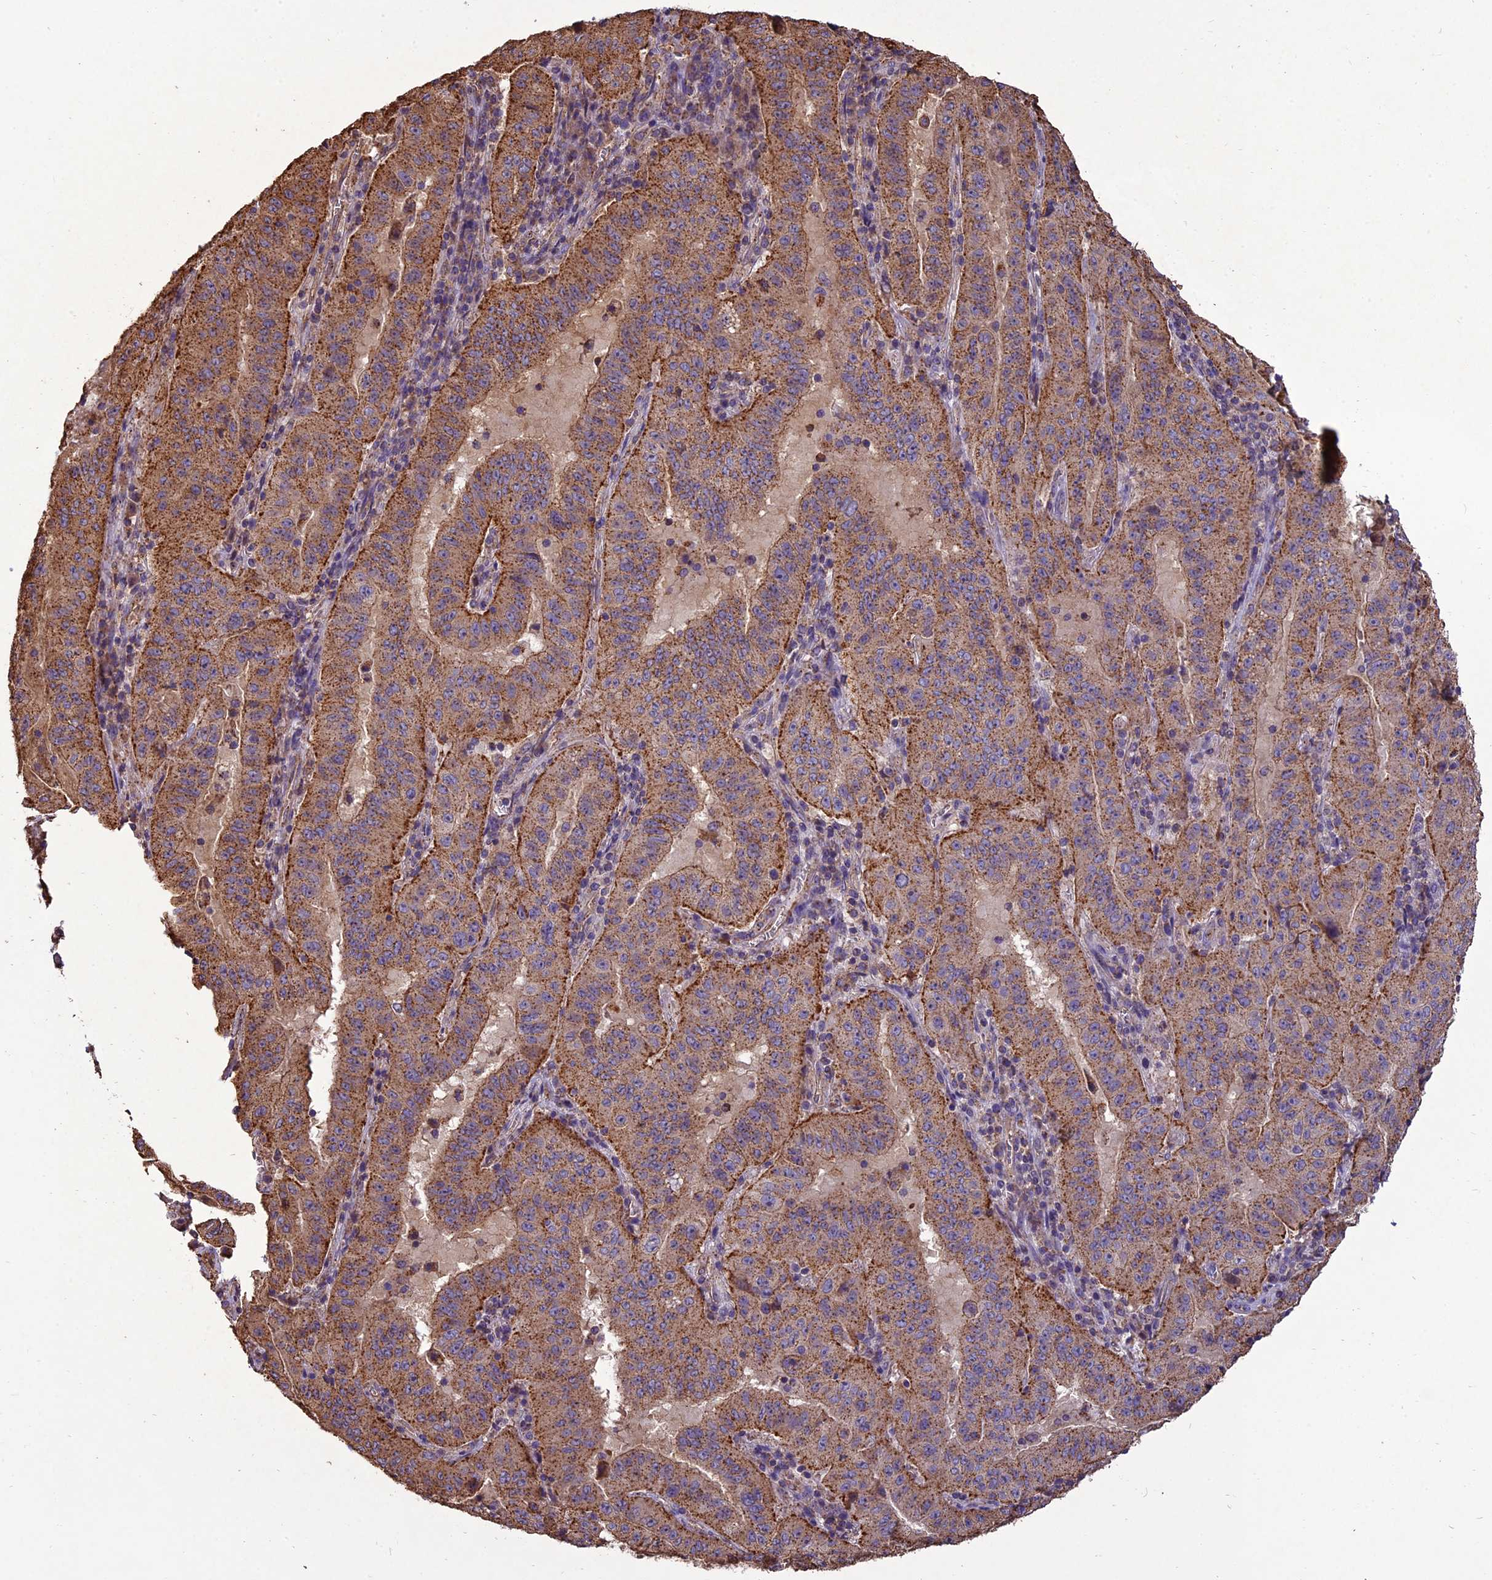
{"staining": {"intensity": "moderate", "quantity": ">75%", "location": "cytoplasmic/membranous"}, "tissue": "pancreatic cancer", "cell_type": "Tumor cells", "image_type": "cancer", "snomed": [{"axis": "morphology", "description": "Adenocarcinoma, NOS"}, {"axis": "topography", "description": "Pancreas"}], "caption": "Pancreatic cancer (adenocarcinoma) stained with IHC displays moderate cytoplasmic/membranous positivity in about >75% of tumor cells.", "gene": "CHMP2A", "patient": {"sex": "male", "age": 63}}